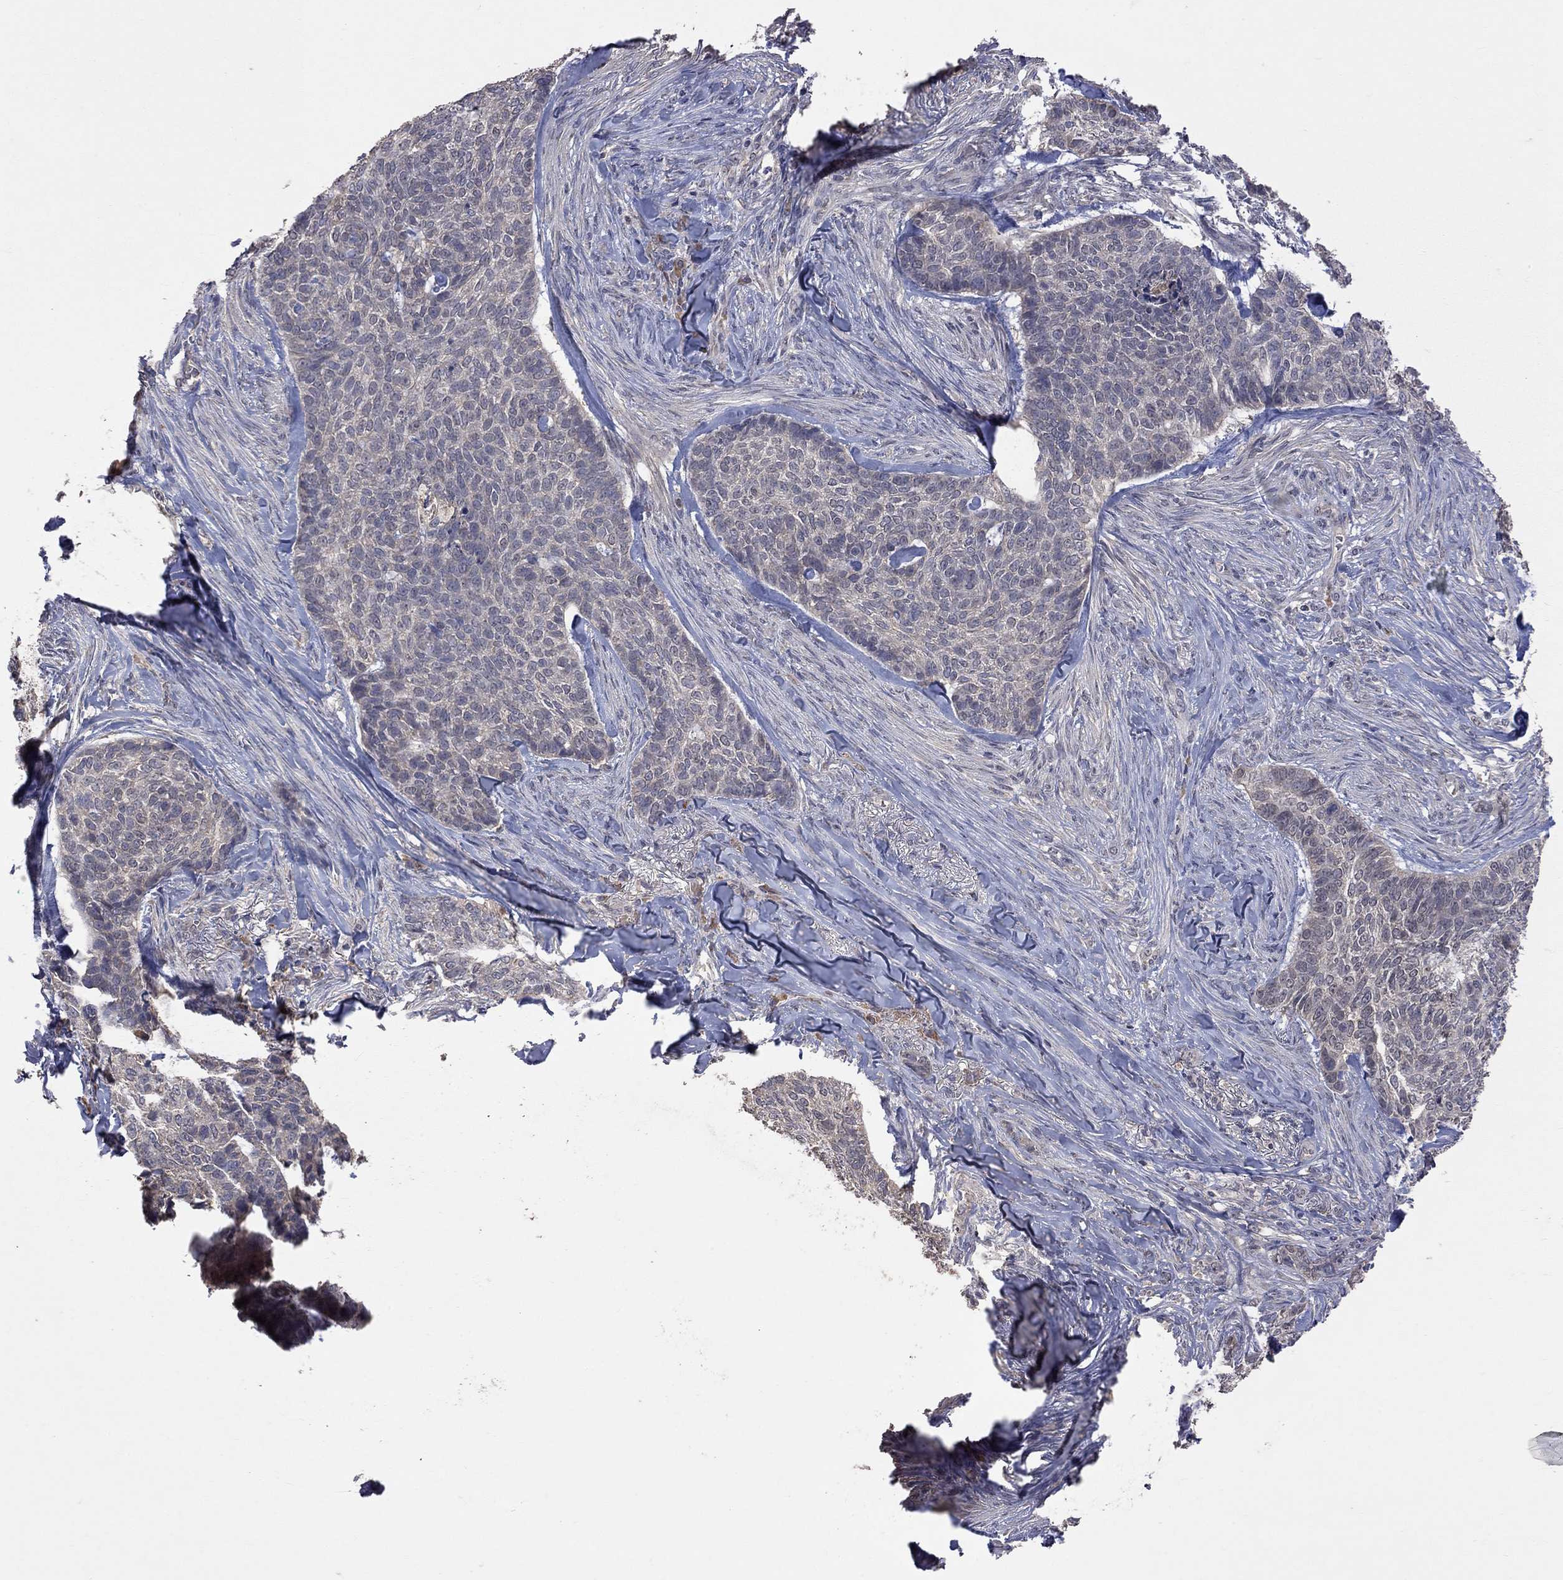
{"staining": {"intensity": "negative", "quantity": "none", "location": "none"}, "tissue": "skin cancer", "cell_type": "Tumor cells", "image_type": "cancer", "snomed": [{"axis": "morphology", "description": "Basal cell carcinoma"}, {"axis": "topography", "description": "Skin"}], "caption": "This is a photomicrograph of immunohistochemistry (IHC) staining of basal cell carcinoma (skin), which shows no staining in tumor cells.", "gene": "HTR6", "patient": {"sex": "female", "age": 69}}